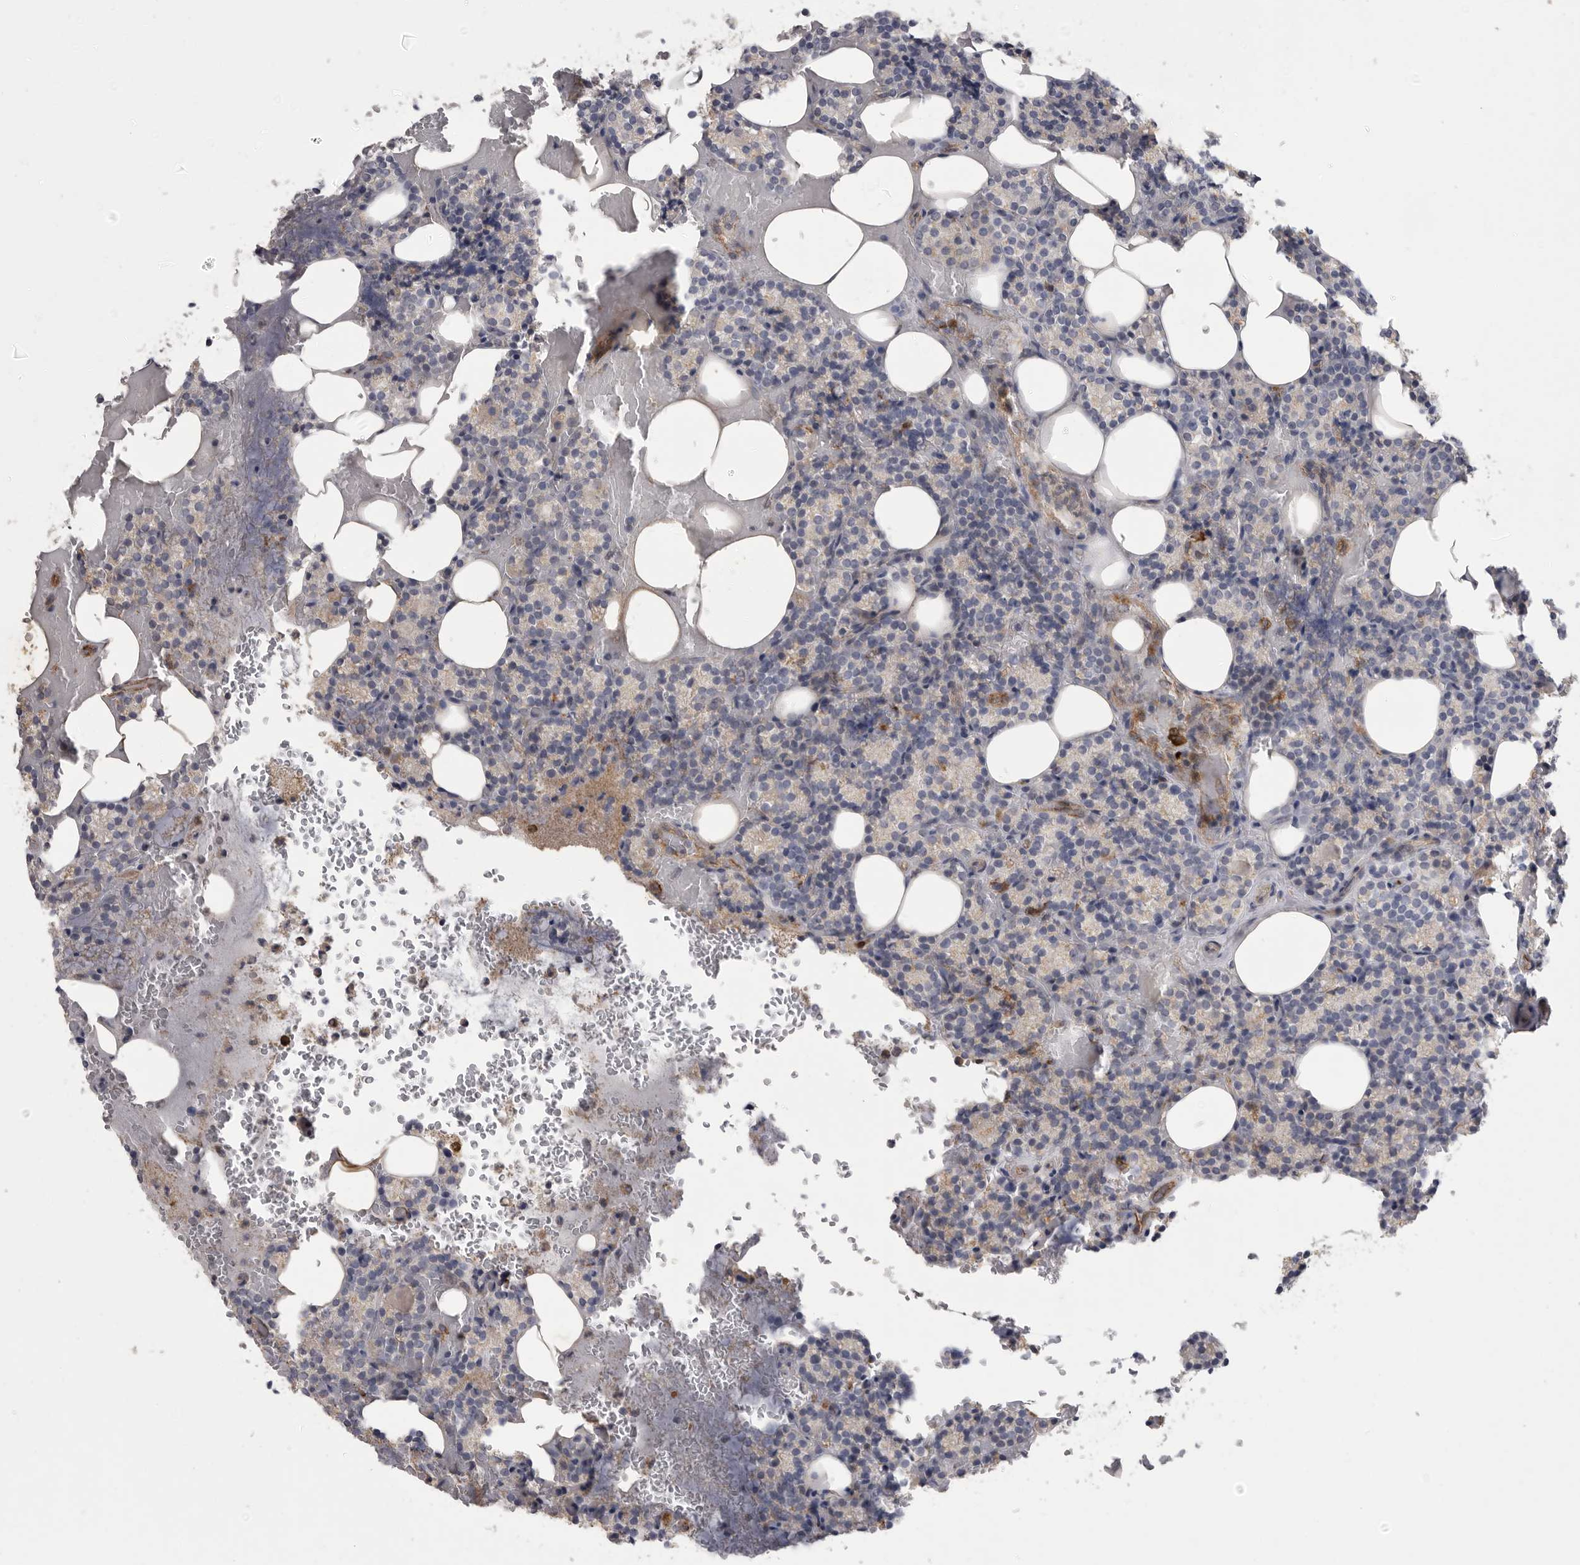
{"staining": {"intensity": "negative", "quantity": "none", "location": "none"}, "tissue": "parathyroid gland", "cell_type": "Glandular cells", "image_type": "normal", "snomed": [{"axis": "morphology", "description": "Normal tissue, NOS"}, {"axis": "topography", "description": "Parathyroid gland"}], "caption": "The photomicrograph exhibits no significant expression in glandular cells of parathyroid gland.", "gene": "SIGLEC10", "patient": {"sex": "female", "age": 78}}